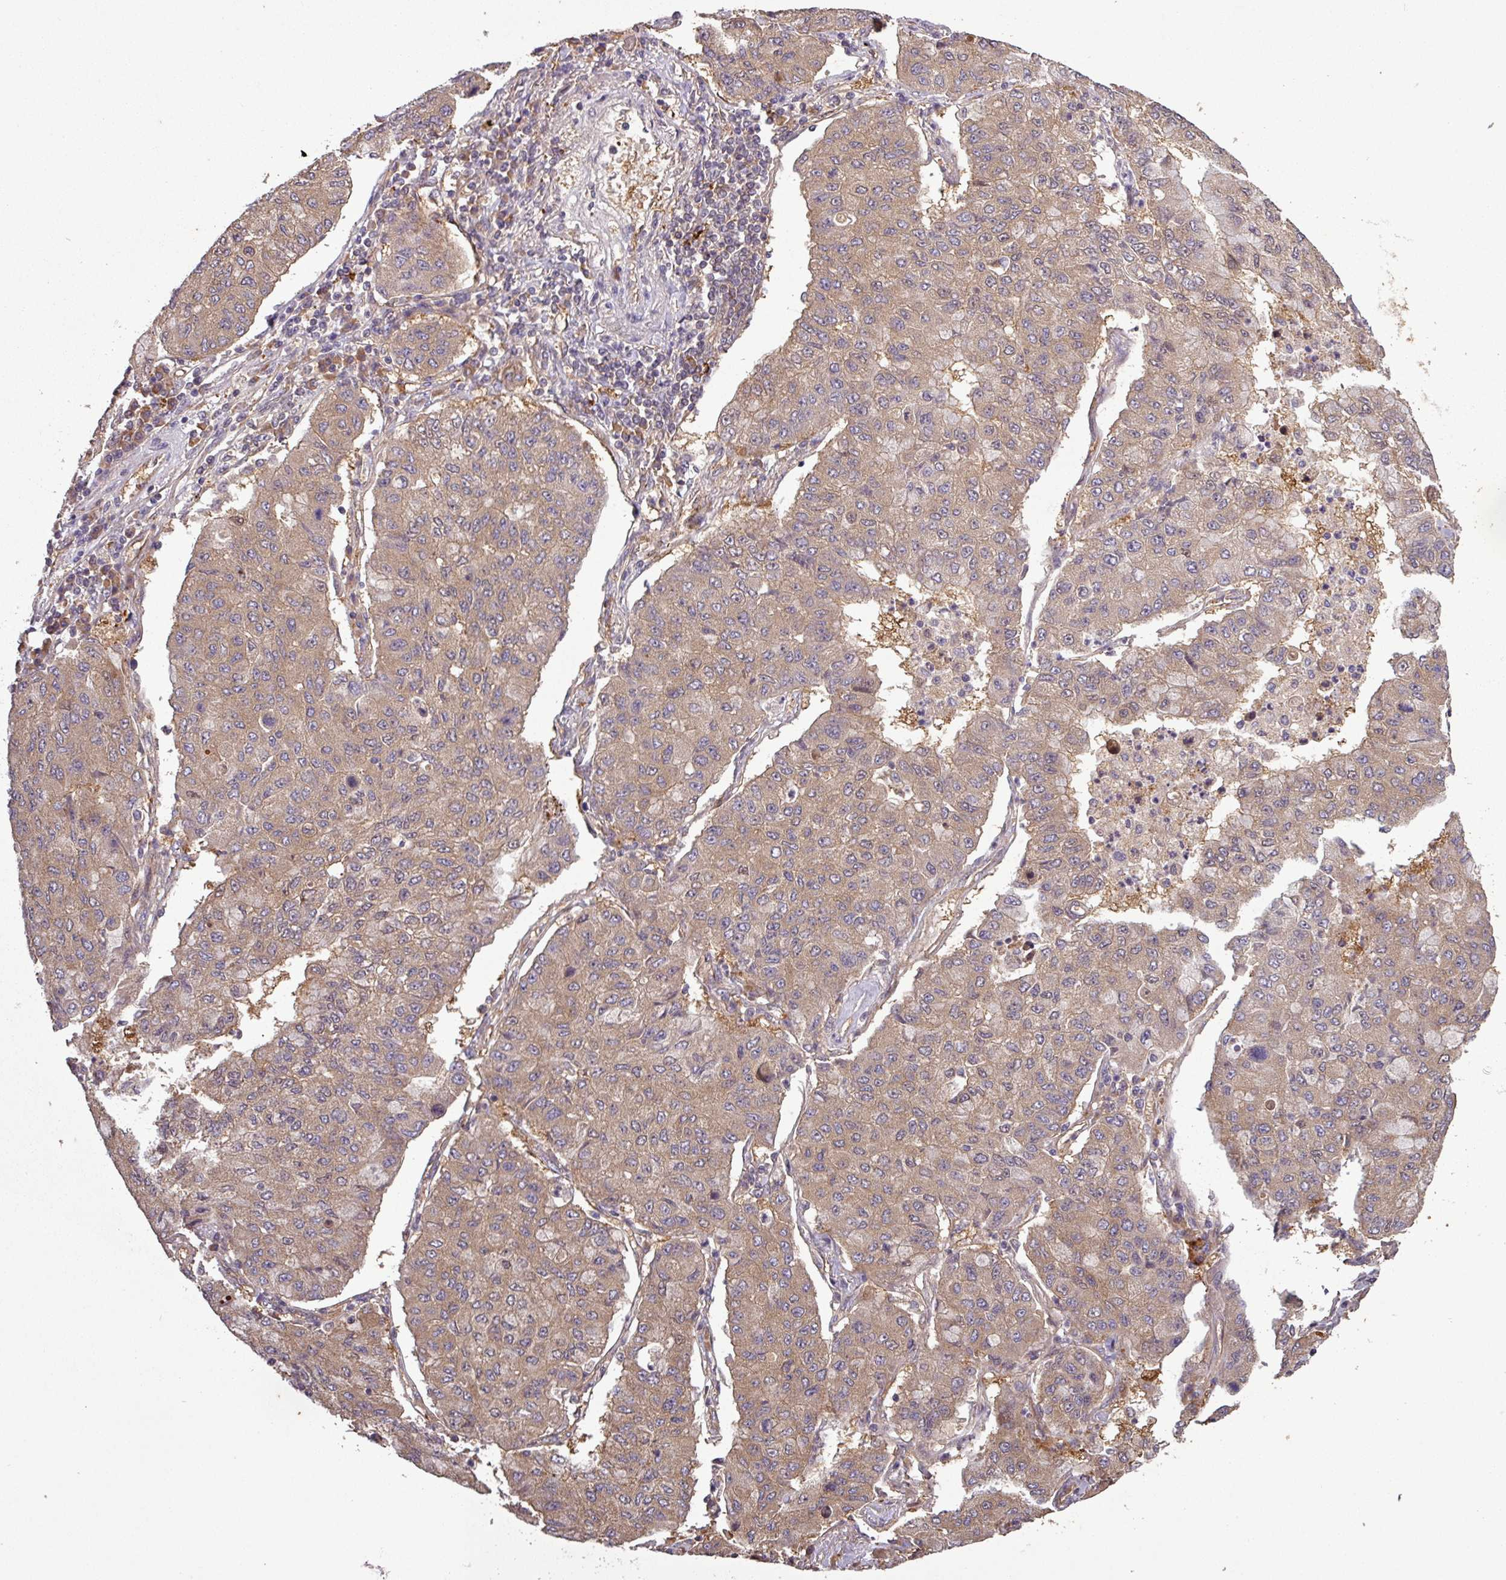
{"staining": {"intensity": "moderate", "quantity": ">75%", "location": "cytoplasmic/membranous"}, "tissue": "lung cancer", "cell_type": "Tumor cells", "image_type": "cancer", "snomed": [{"axis": "morphology", "description": "Squamous cell carcinoma, NOS"}, {"axis": "topography", "description": "Lung"}], "caption": "IHC micrograph of human lung squamous cell carcinoma stained for a protein (brown), which demonstrates medium levels of moderate cytoplasmic/membranous expression in about >75% of tumor cells.", "gene": "SIRPB2", "patient": {"sex": "male", "age": 74}}